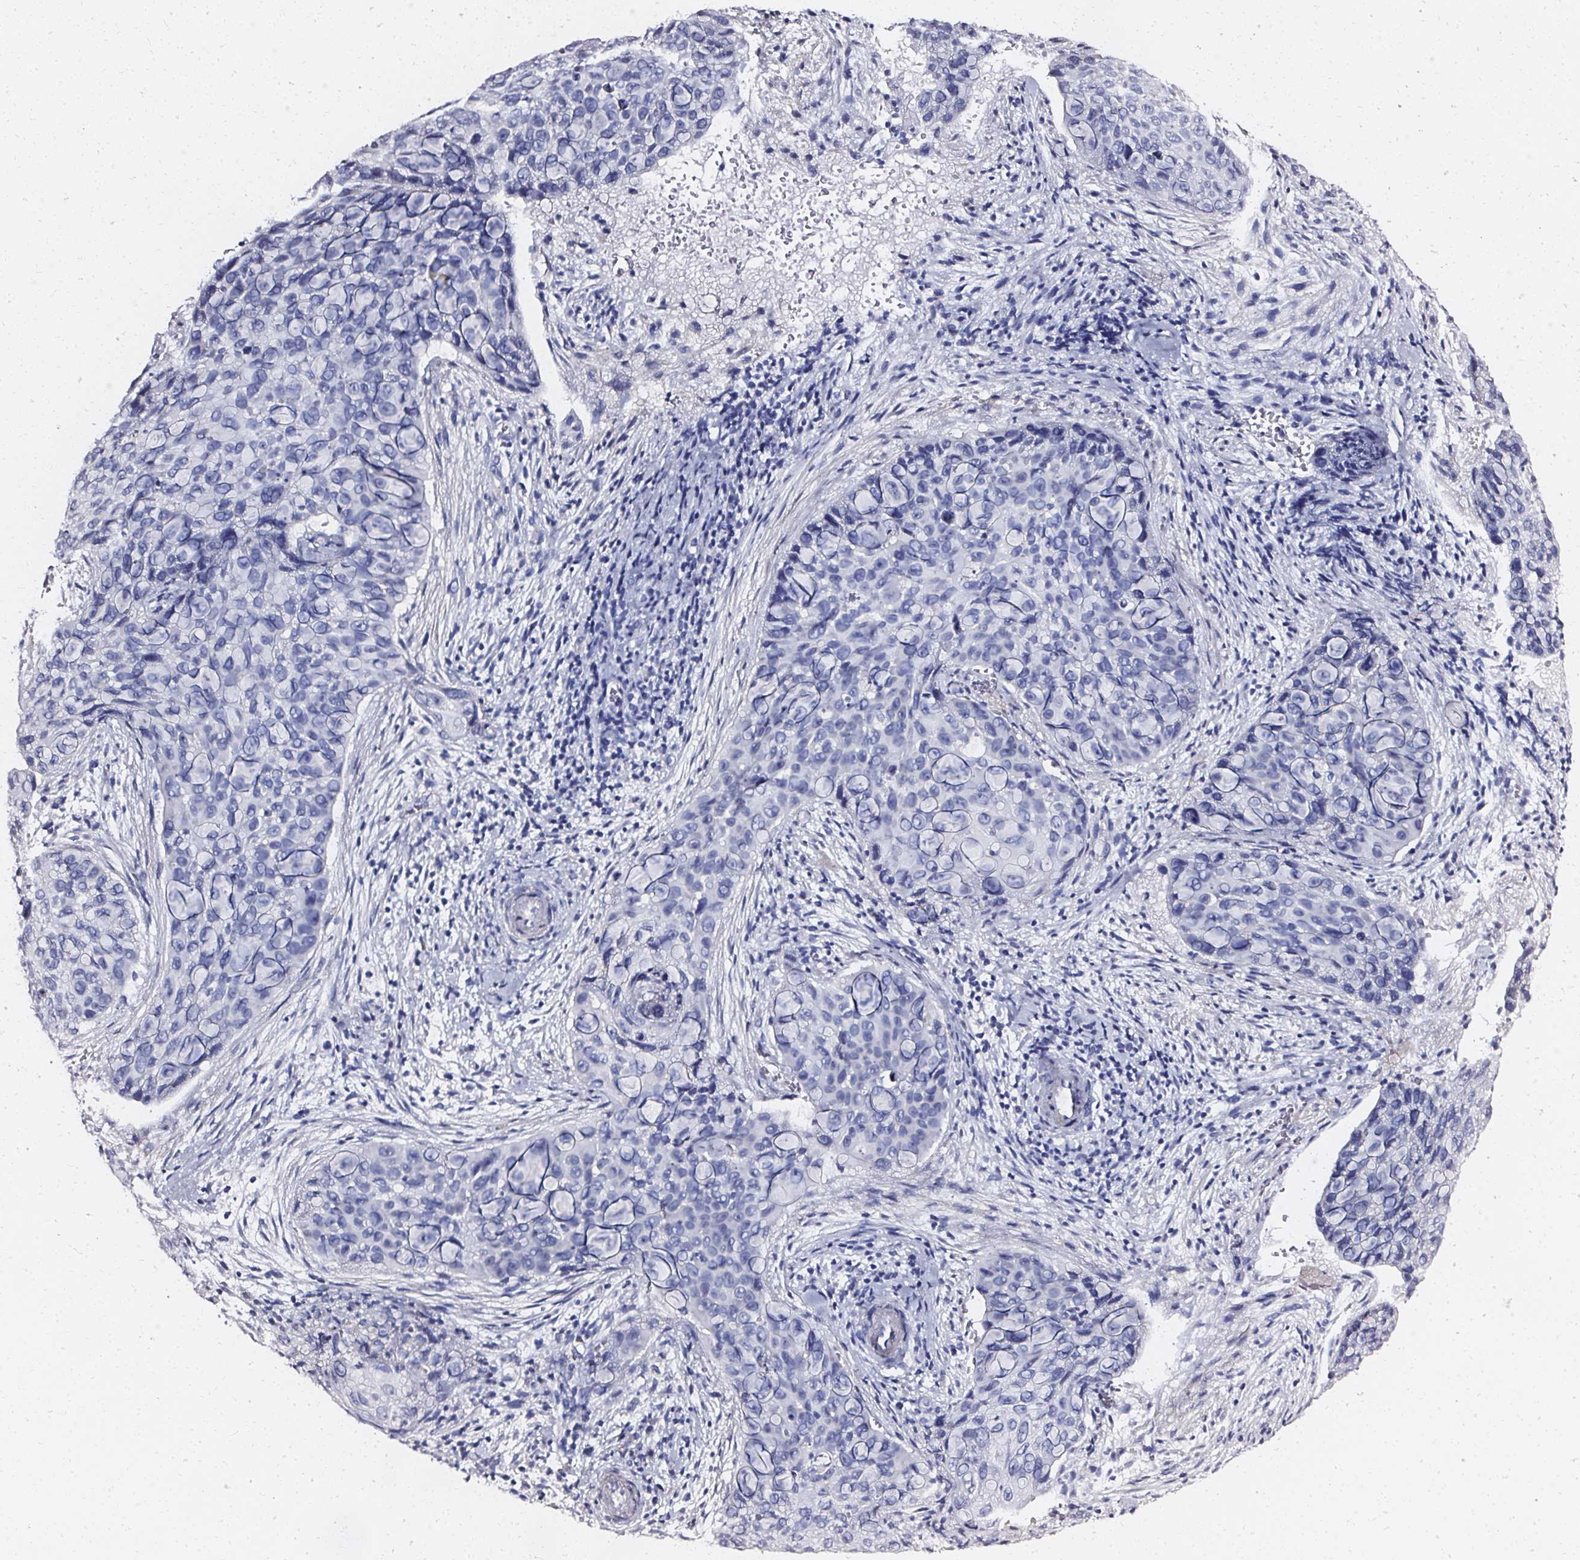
{"staining": {"intensity": "negative", "quantity": "none", "location": "none"}, "tissue": "cervical cancer", "cell_type": "Tumor cells", "image_type": "cancer", "snomed": [{"axis": "morphology", "description": "Squamous cell carcinoma, NOS"}, {"axis": "topography", "description": "Cervix"}], "caption": "IHC image of neoplastic tissue: human squamous cell carcinoma (cervical) stained with DAB (3,3'-diaminobenzidine) exhibits no significant protein expression in tumor cells.", "gene": "ELAVL2", "patient": {"sex": "female", "age": 35}}